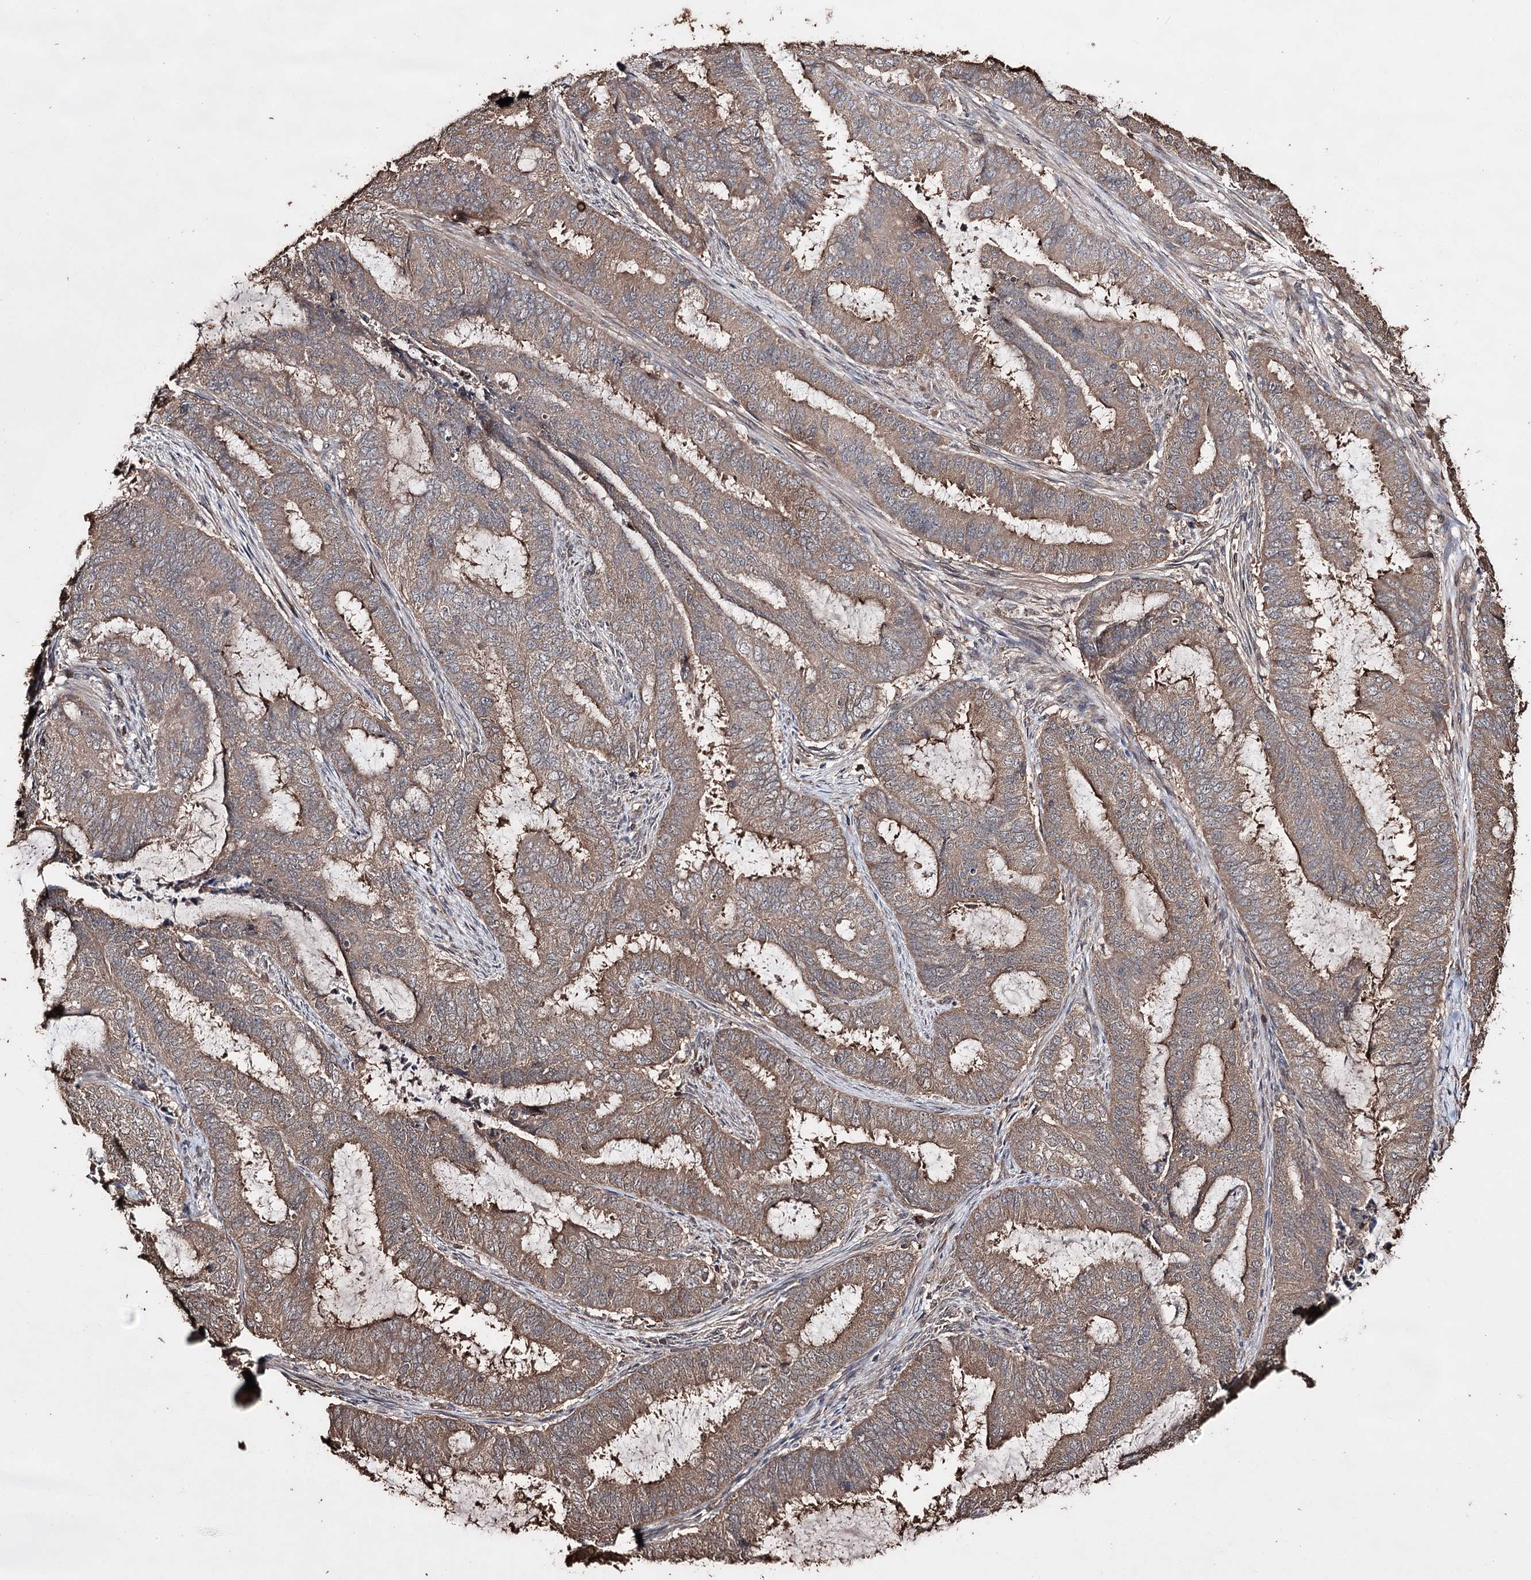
{"staining": {"intensity": "moderate", "quantity": ">75%", "location": "cytoplasmic/membranous"}, "tissue": "endometrial cancer", "cell_type": "Tumor cells", "image_type": "cancer", "snomed": [{"axis": "morphology", "description": "Adenocarcinoma, NOS"}, {"axis": "topography", "description": "Endometrium"}], "caption": "DAB (3,3'-diaminobenzidine) immunohistochemical staining of human endometrial cancer shows moderate cytoplasmic/membranous protein staining in about >75% of tumor cells.", "gene": "ZNF662", "patient": {"sex": "female", "age": 51}}